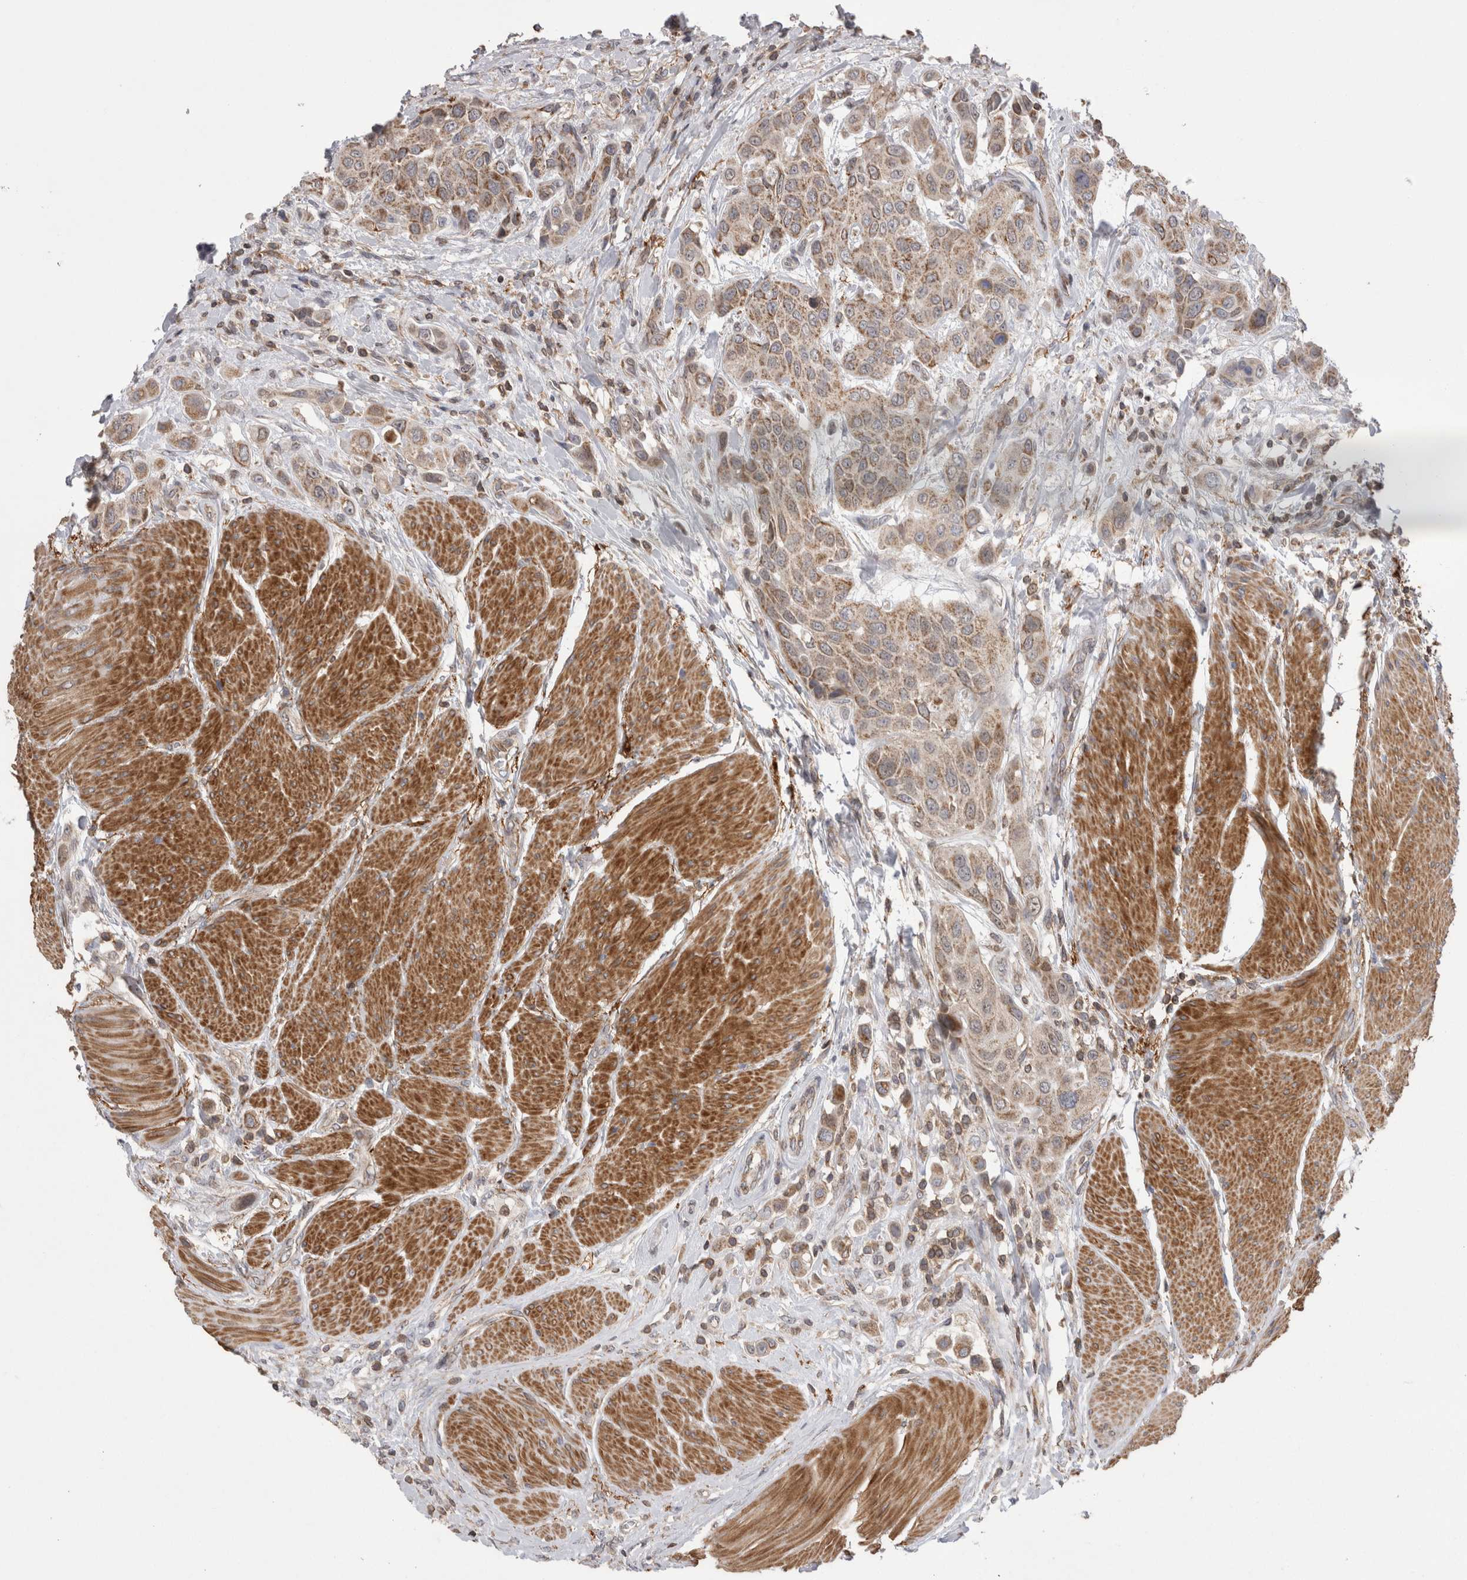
{"staining": {"intensity": "moderate", "quantity": "25%-75%", "location": "cytoplasmic/membranous"}, "tissue": "urothelial cancer", "cell_type": "Tumor cells", "image_type": "cancer", "snomed": [{"axis": "morphology", "description": "Urothelial carcinoma, High grade"}, {"axis": "topography", "description": "Urinary bladder"}], "caption": "Protein analysis of urothelial carcinoma (high-grade) tissue demonstrates moderate cytoplasmic/membranous positivity in about 25%-75% of tumor cells. The staining was performed using DAB (3,3'-diaminobenzidine) to visualize the protein expression in brown, while the nuclei were stained in blue with hematoxylin (Magnification: 20x).", "gene": "DARS2", "patient": {"sex": "male", "age": 50}}